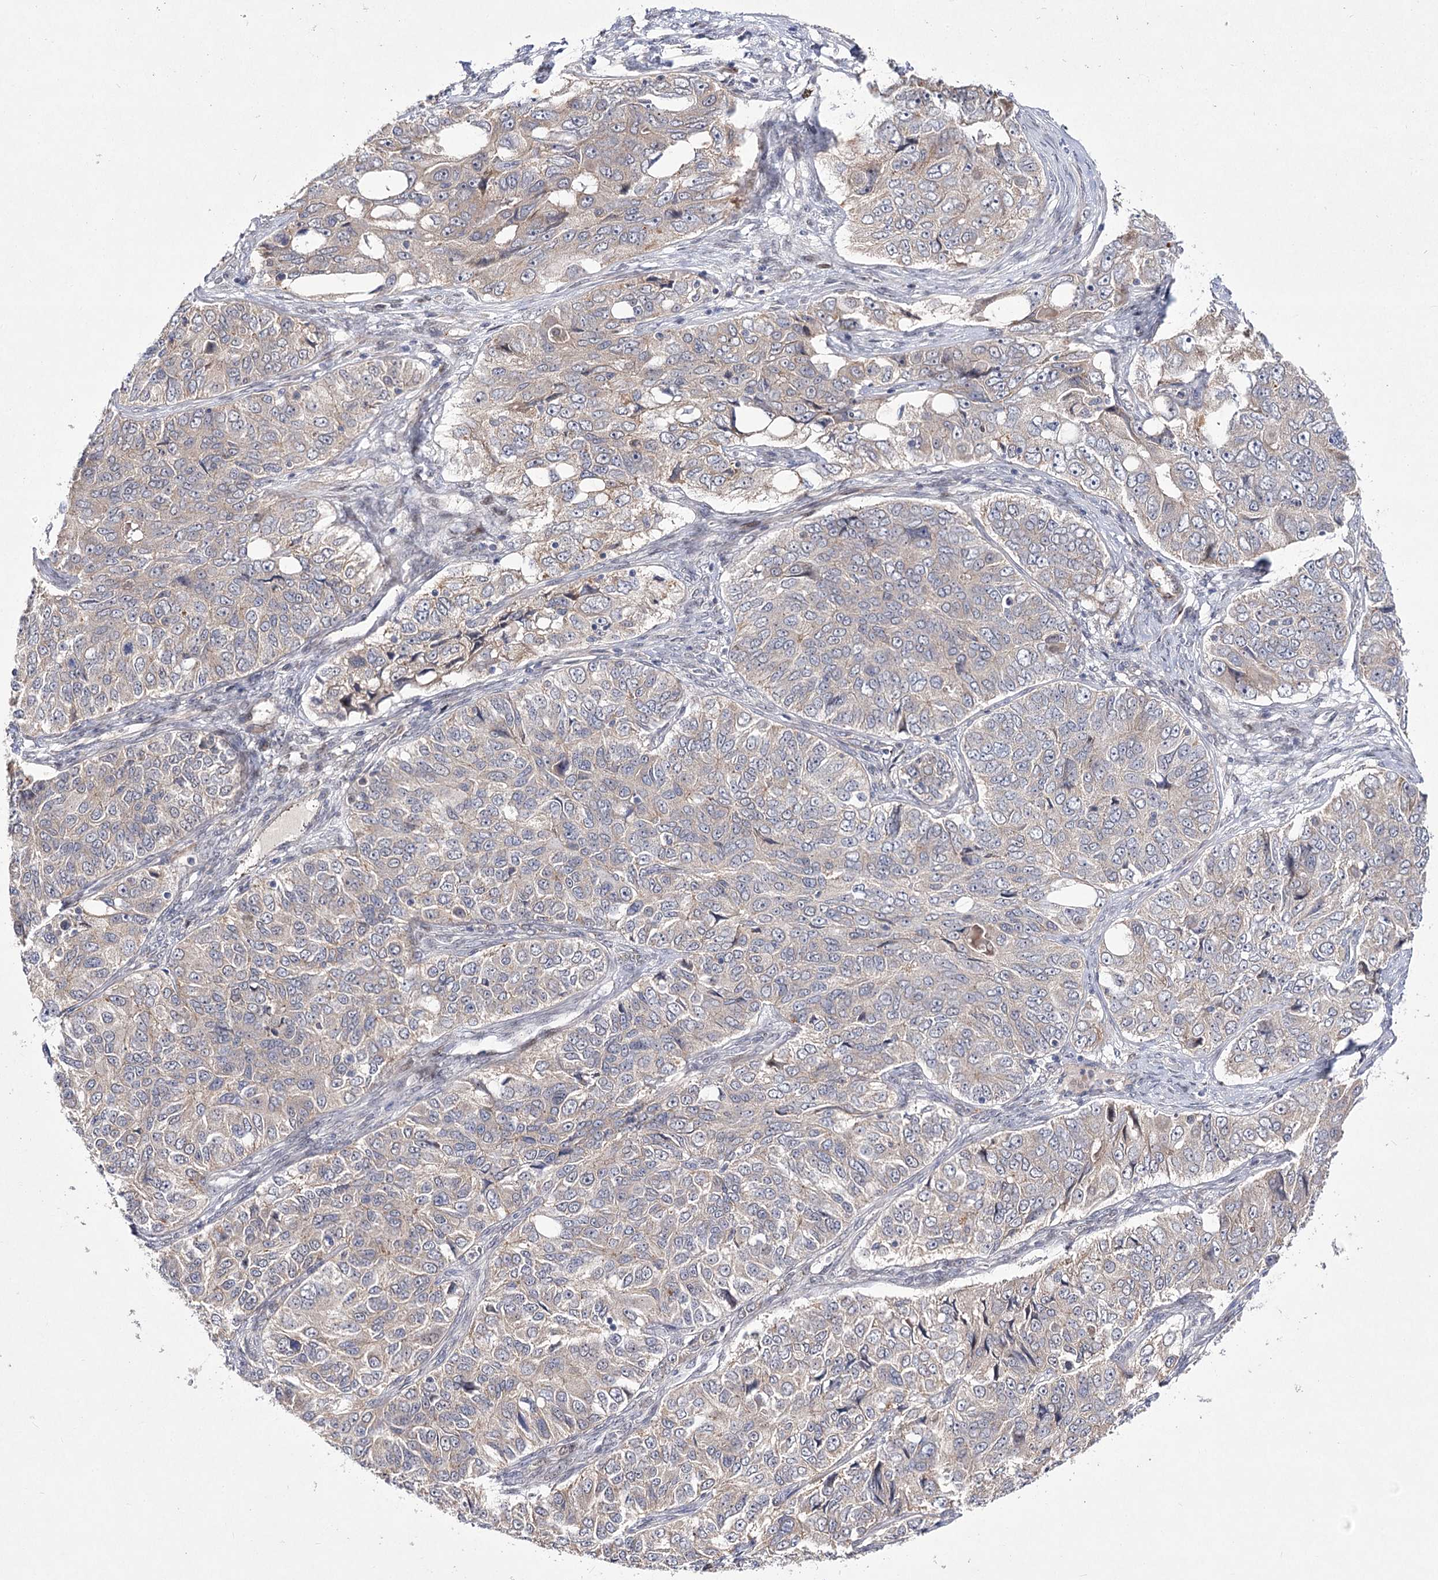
{"staining": {"intensity": "negative", "quantity": "none", "location": "none"}, "tissue": "ovarian cancer", "cell_type": "Tumor cells", "image_type": "cancer", "snomed": [{"axis": "morphology", "description": "Carcinoma, endometroid"}, {"axis": "topography", "description": "Ovary"}], "caption": "There is no significant expression in tumor cells of ovarian cancer (endometroid carcinoma).", "gene": "ARHGAP32", "patient": {"sex": "female", "age": 51}}